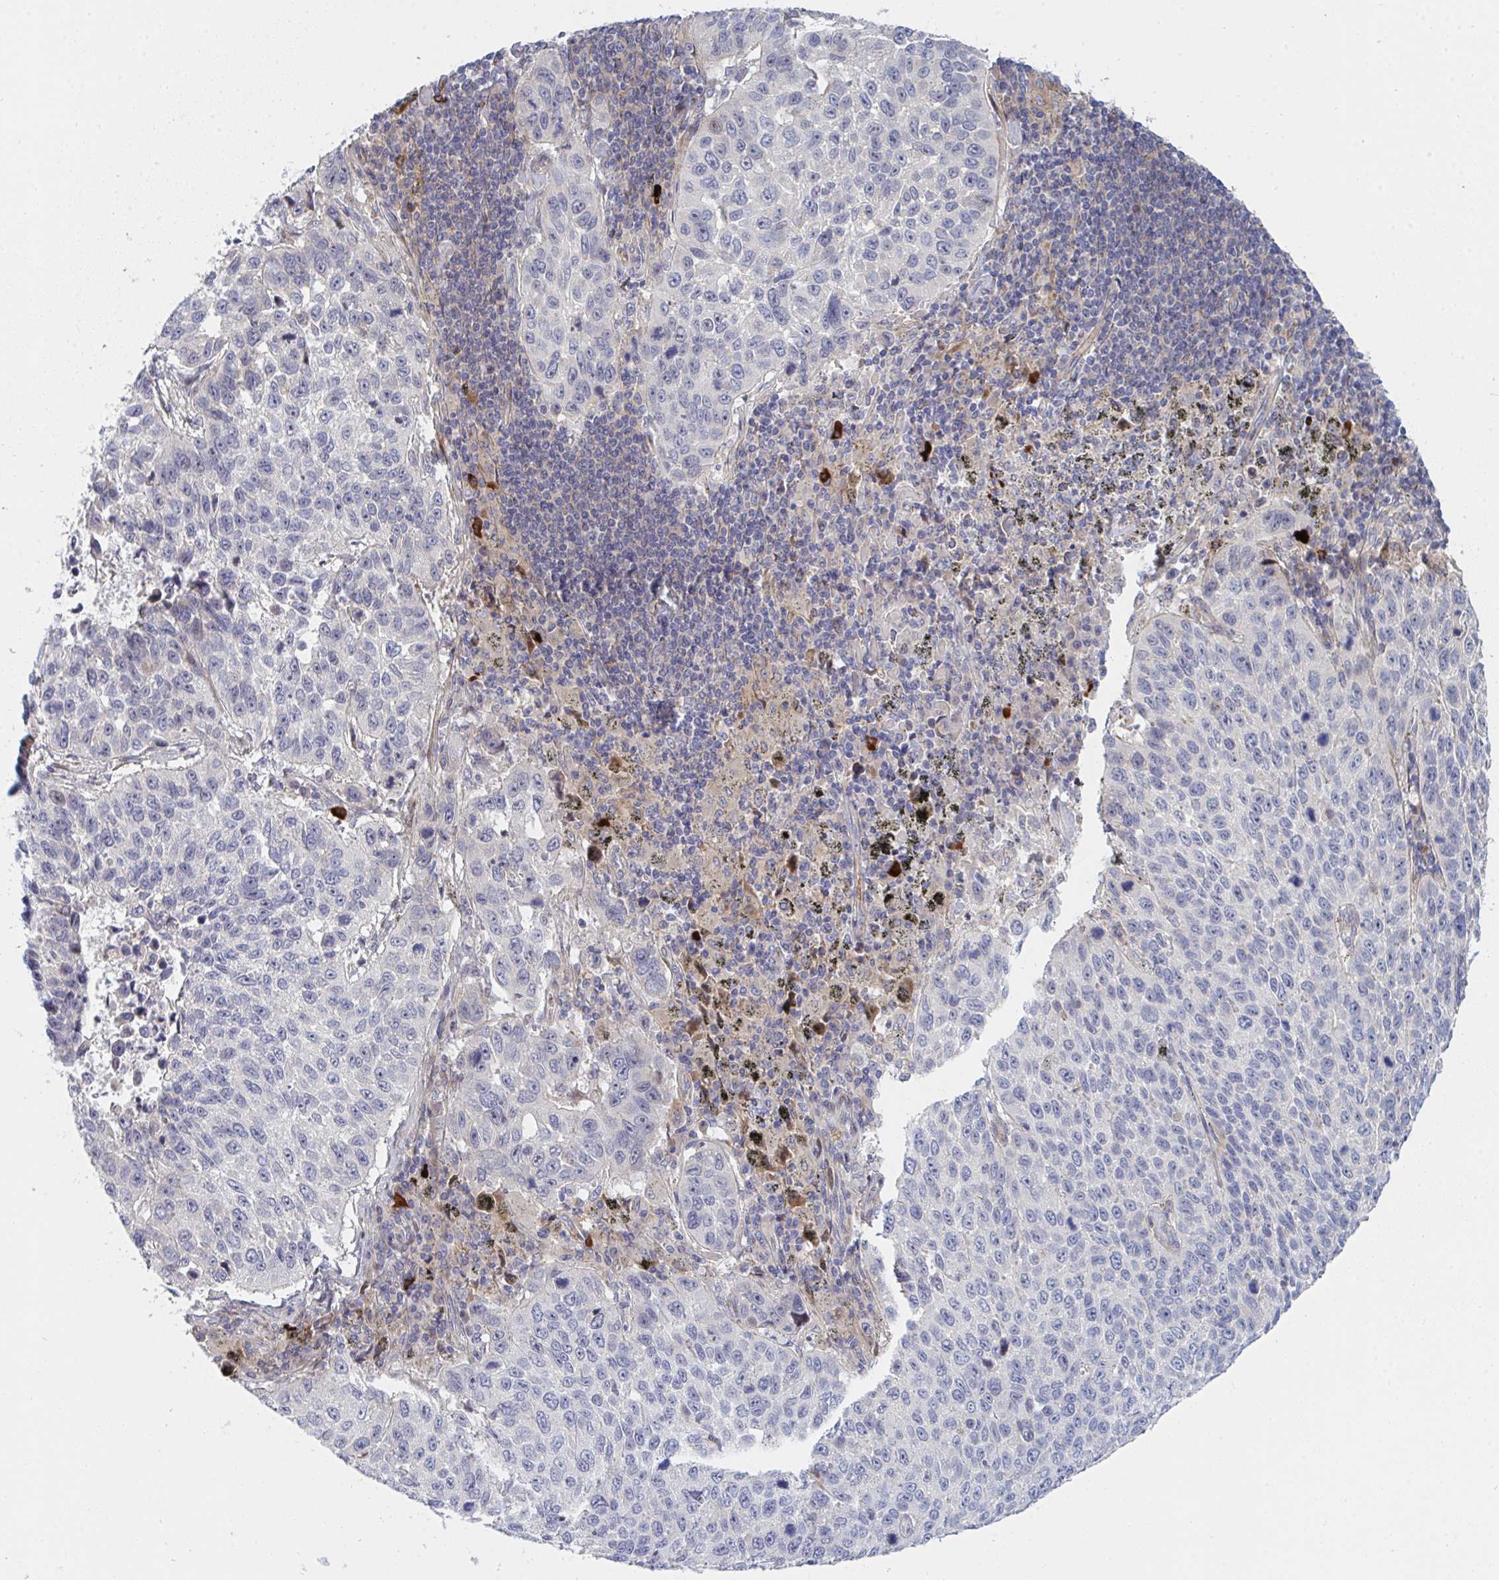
{"staining": {"intensity": "negative", "quantity": "none", "location": "none"}, "tissue": "lung cancer", "cell_type": "Tumor cells", "image_type": "cancer", "snomed": [{"axis": "morphology", "description": "Squamous cell carcinoma, NOS"}, {"axis": "topography", "description": "Lung"}], "caption": "Photomicrograph shows no protein staining in tumor cells of squamous cell carcinoma (lung) tissue. The staining was performed using DAB to visualize the protein expression in brown, while the nuclei were stained in blue with hematoxylin (Magnification: 20x).", "gene": "TNFSF4", "patient": {"sex": "male", "age": 62}}